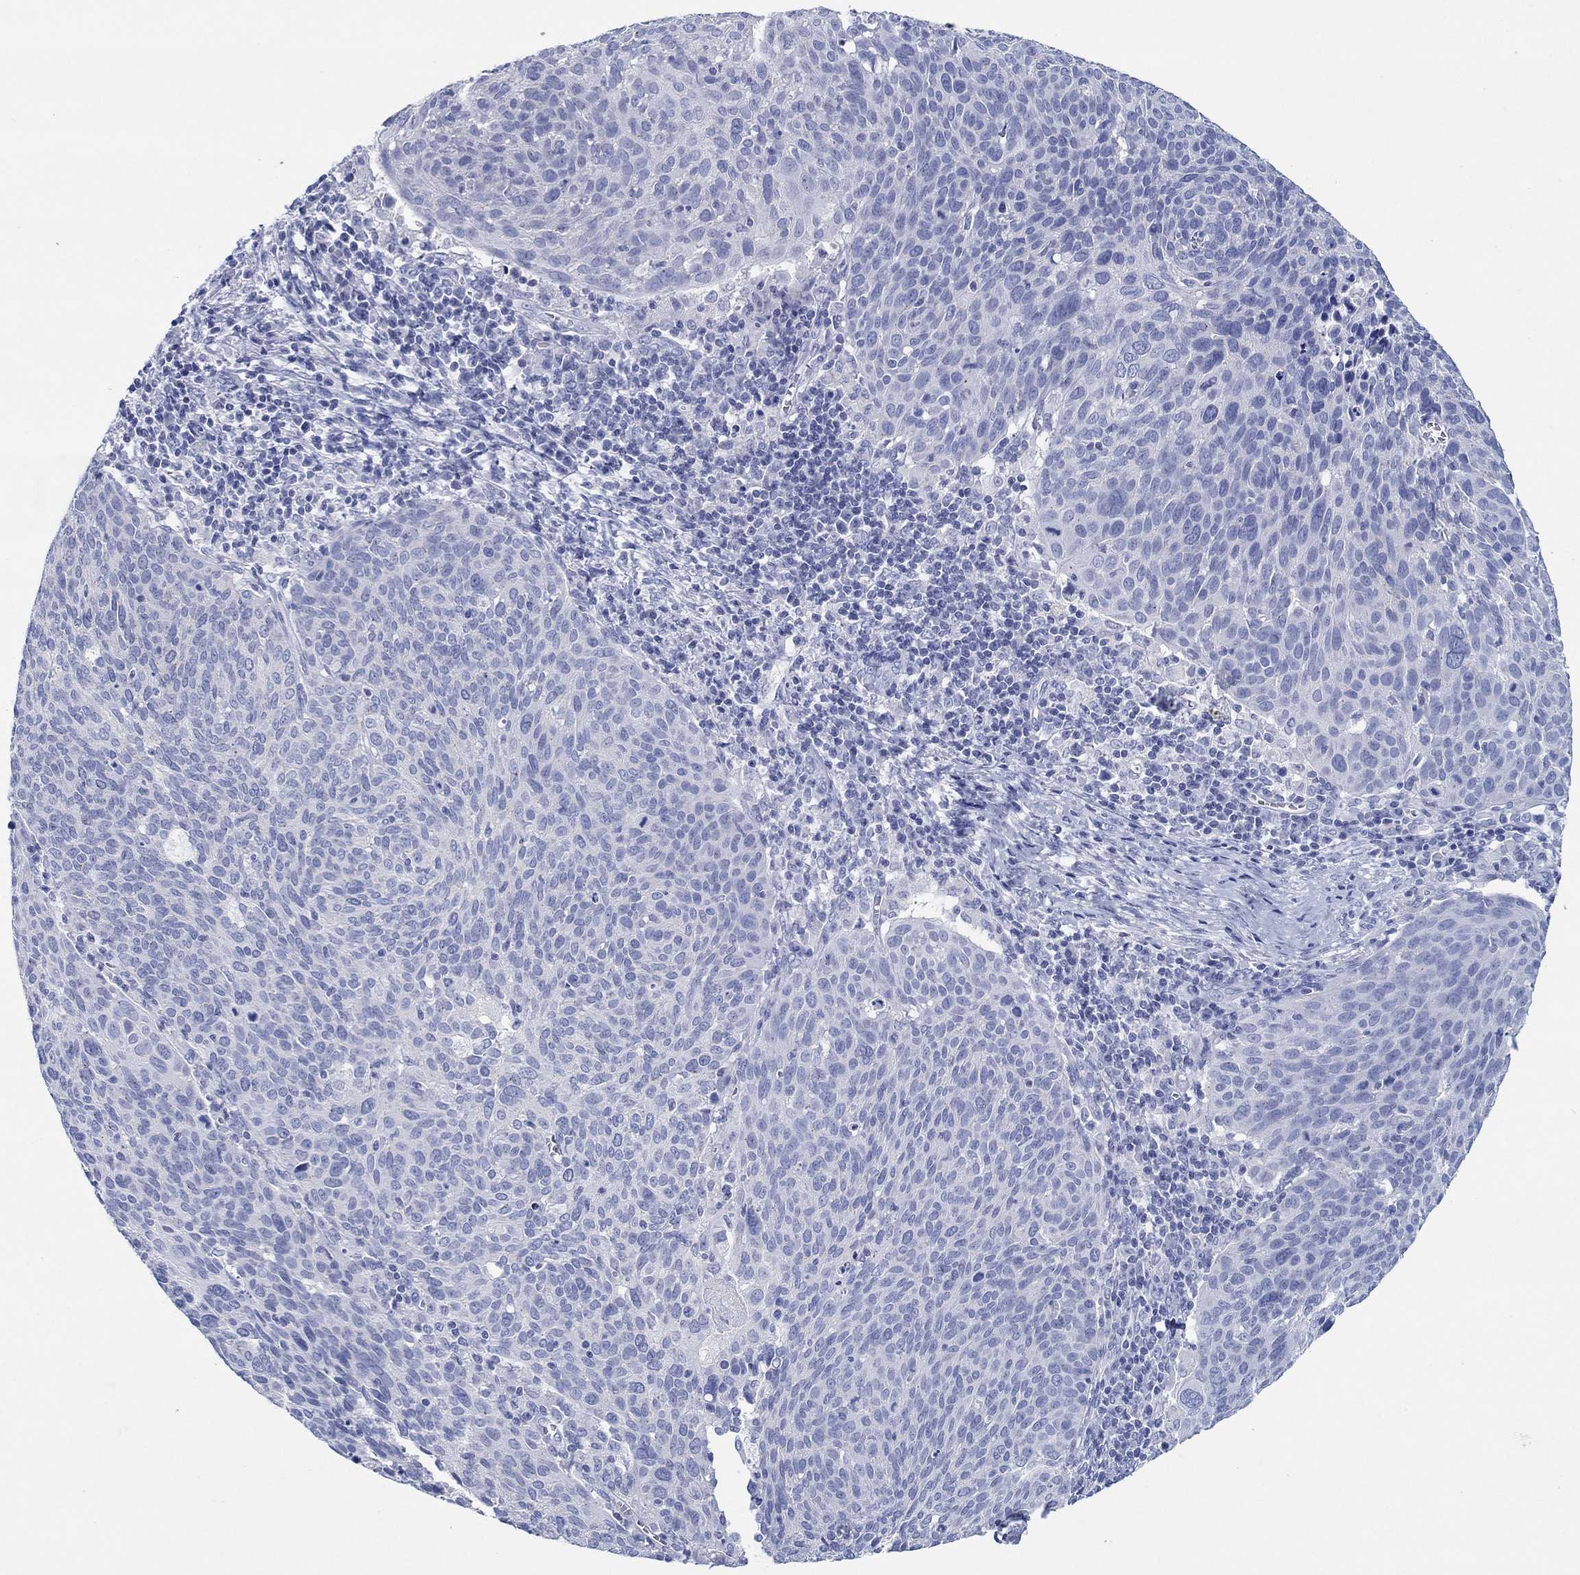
{"staining": {"intensity": "negative", "quantity": "none", "location": "none"}, "tissue": "cervical cancer", "cell_type": "Tumor cells", "image_type": "cancer", "snomed": [{"axis": "morphology", "description": "Squamous cell carcinoma, NOS"}, {"axis": "topography", "description": "Cervix"}], "caption": "A photomicrograph of human cervical squamous cell carcinoma is negative for staining in tumor cells.", "gene": "HCRT", "patient": {"sex": "female", "age": 39}}